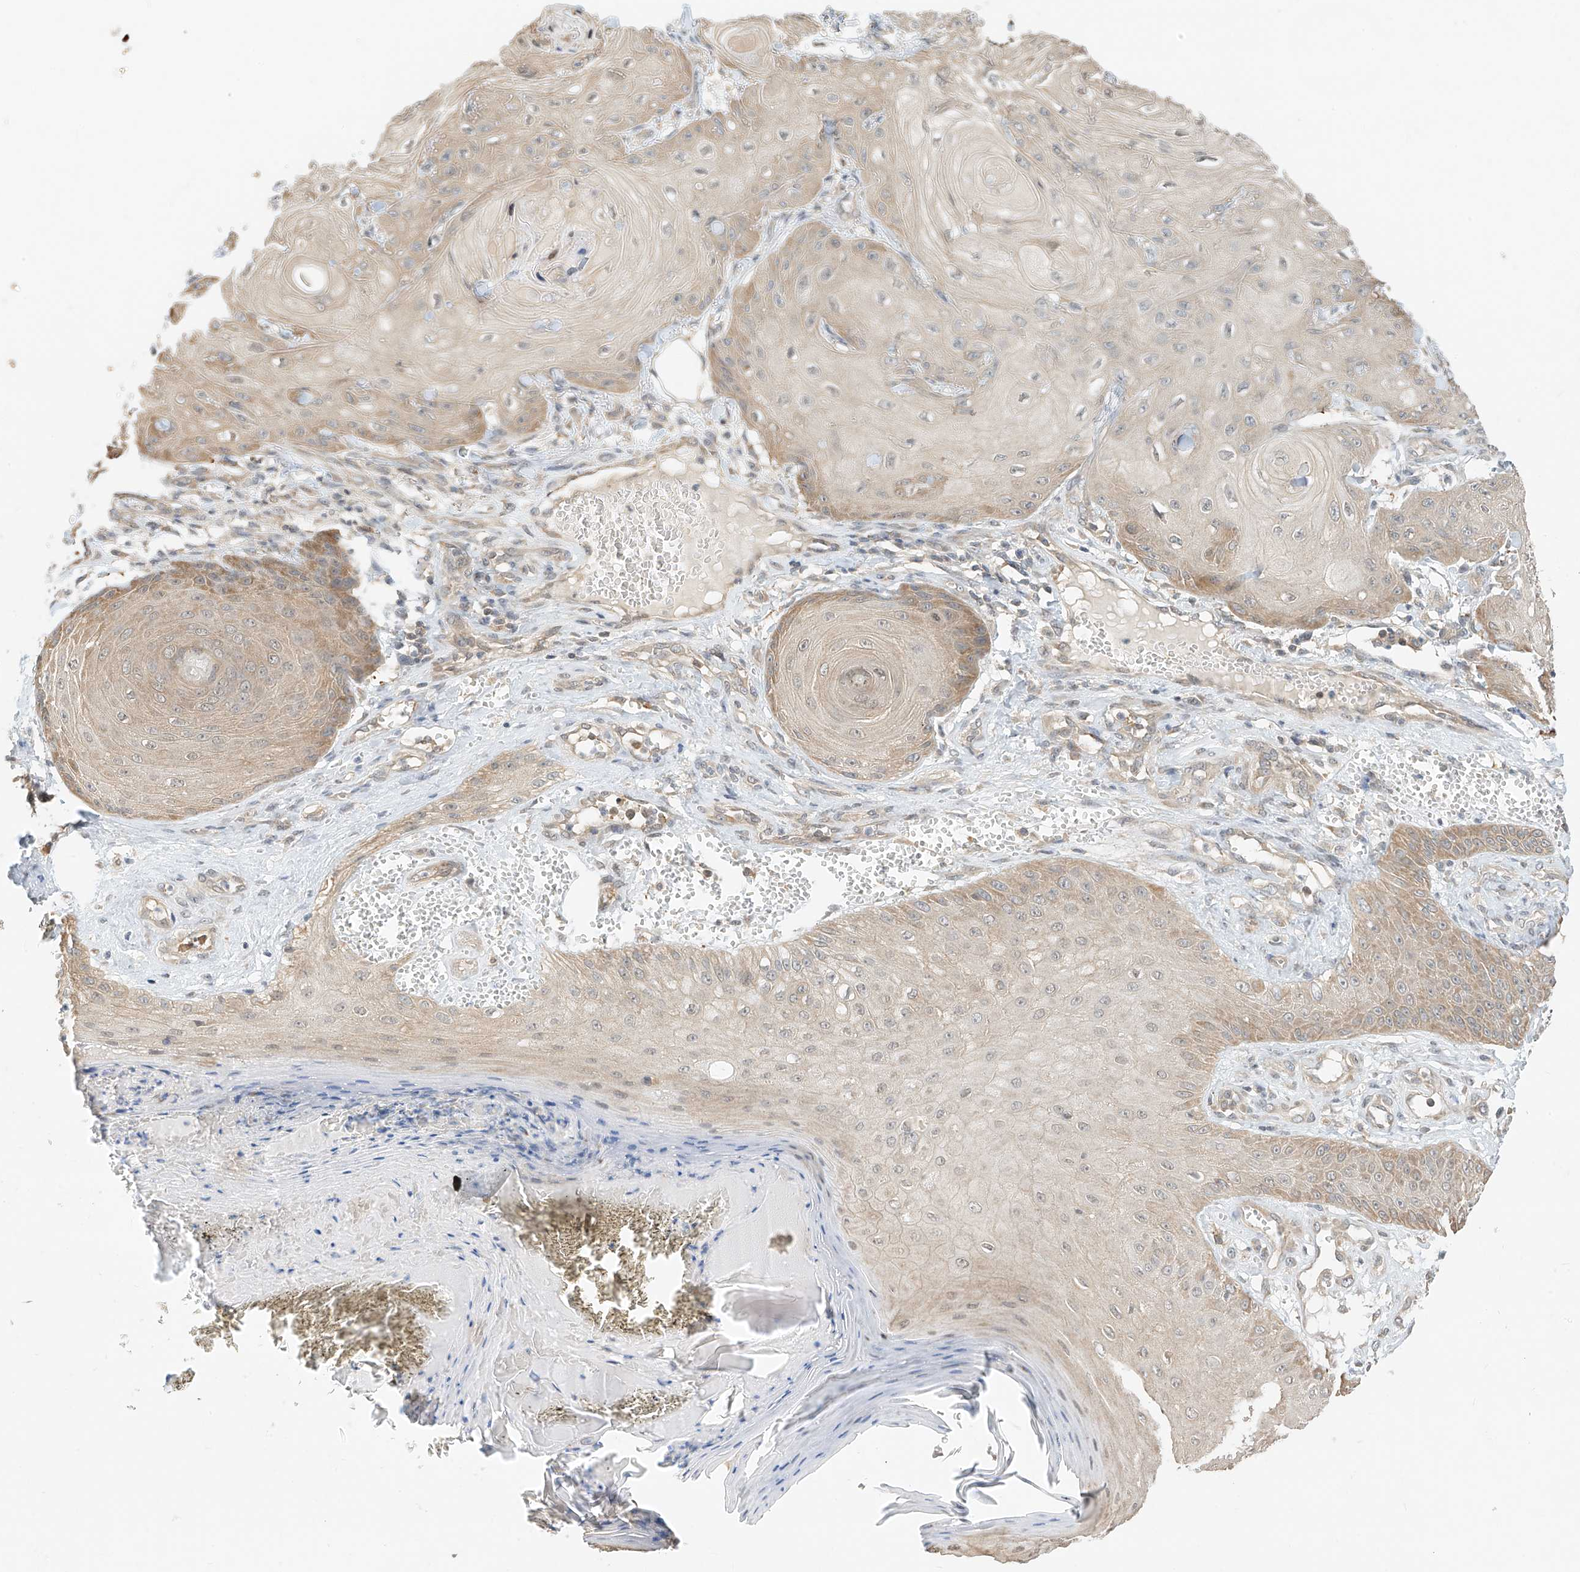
{"staining": {"intensity": "moderate", "quantity": "<25%", "location": "cytoplasmic/membranous"}, "tissue": "skin cancer", "cell_type": "Tumor cells", "image_type": "cancer", "snomed": [{"axis": "morphology", "description": "Squamous cell carcinoma, NOS"}, {"axis": "topography", "description": "Skin"}], "caption": "Skin cancer tissue shows moderate cytoplasmic/membranous staining in about <25% of tumor cells, visualized by immunohistochemistry.", "gene": "PPA2", "patient": {"sex": "male", "age": 74}}